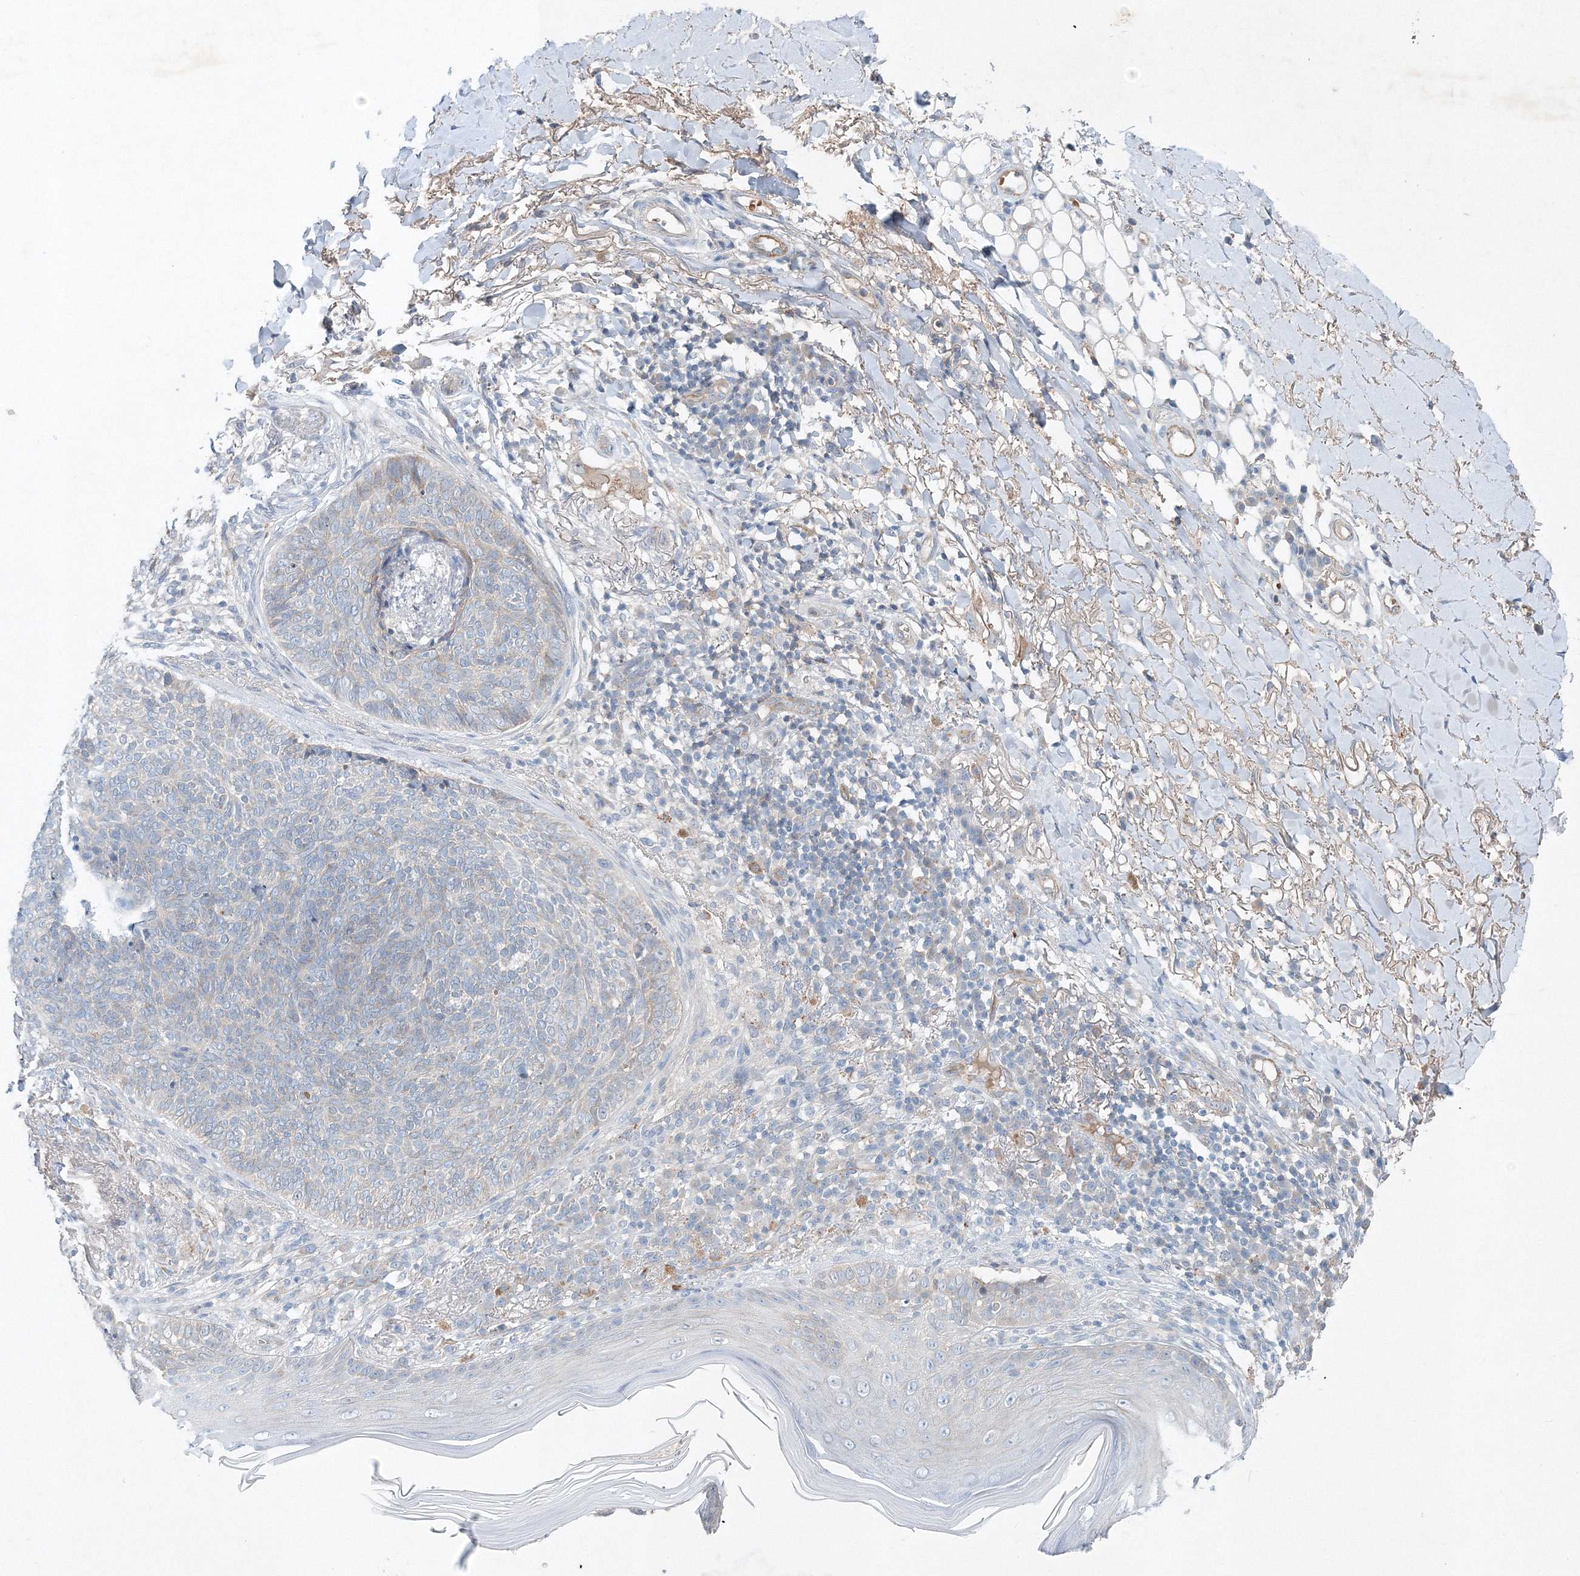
{"staining": {"intensity": "negative", "quantity": "none", "location": "none"}, "tissue": "skin cancer", "cell_type": "Tumor cells", "image_type": "cancer", "snomed": [{"axis": "morphology", "description": "Basal cell carcinoma"}, {"axis": "topography", "description": "Skin"}], "caption": "Immunohistochemistry photomicrograph of neoplastic tissue: skin cancer stained with DAB reveals no significant protein staining in tumor cells. (Stains: DAB IHC with hematoxylin counter stain, Microscopy: brightfield microscopy at high magnification).", "gene": "SH3BP5", "patient": {"sex": "male", "age": 85}}